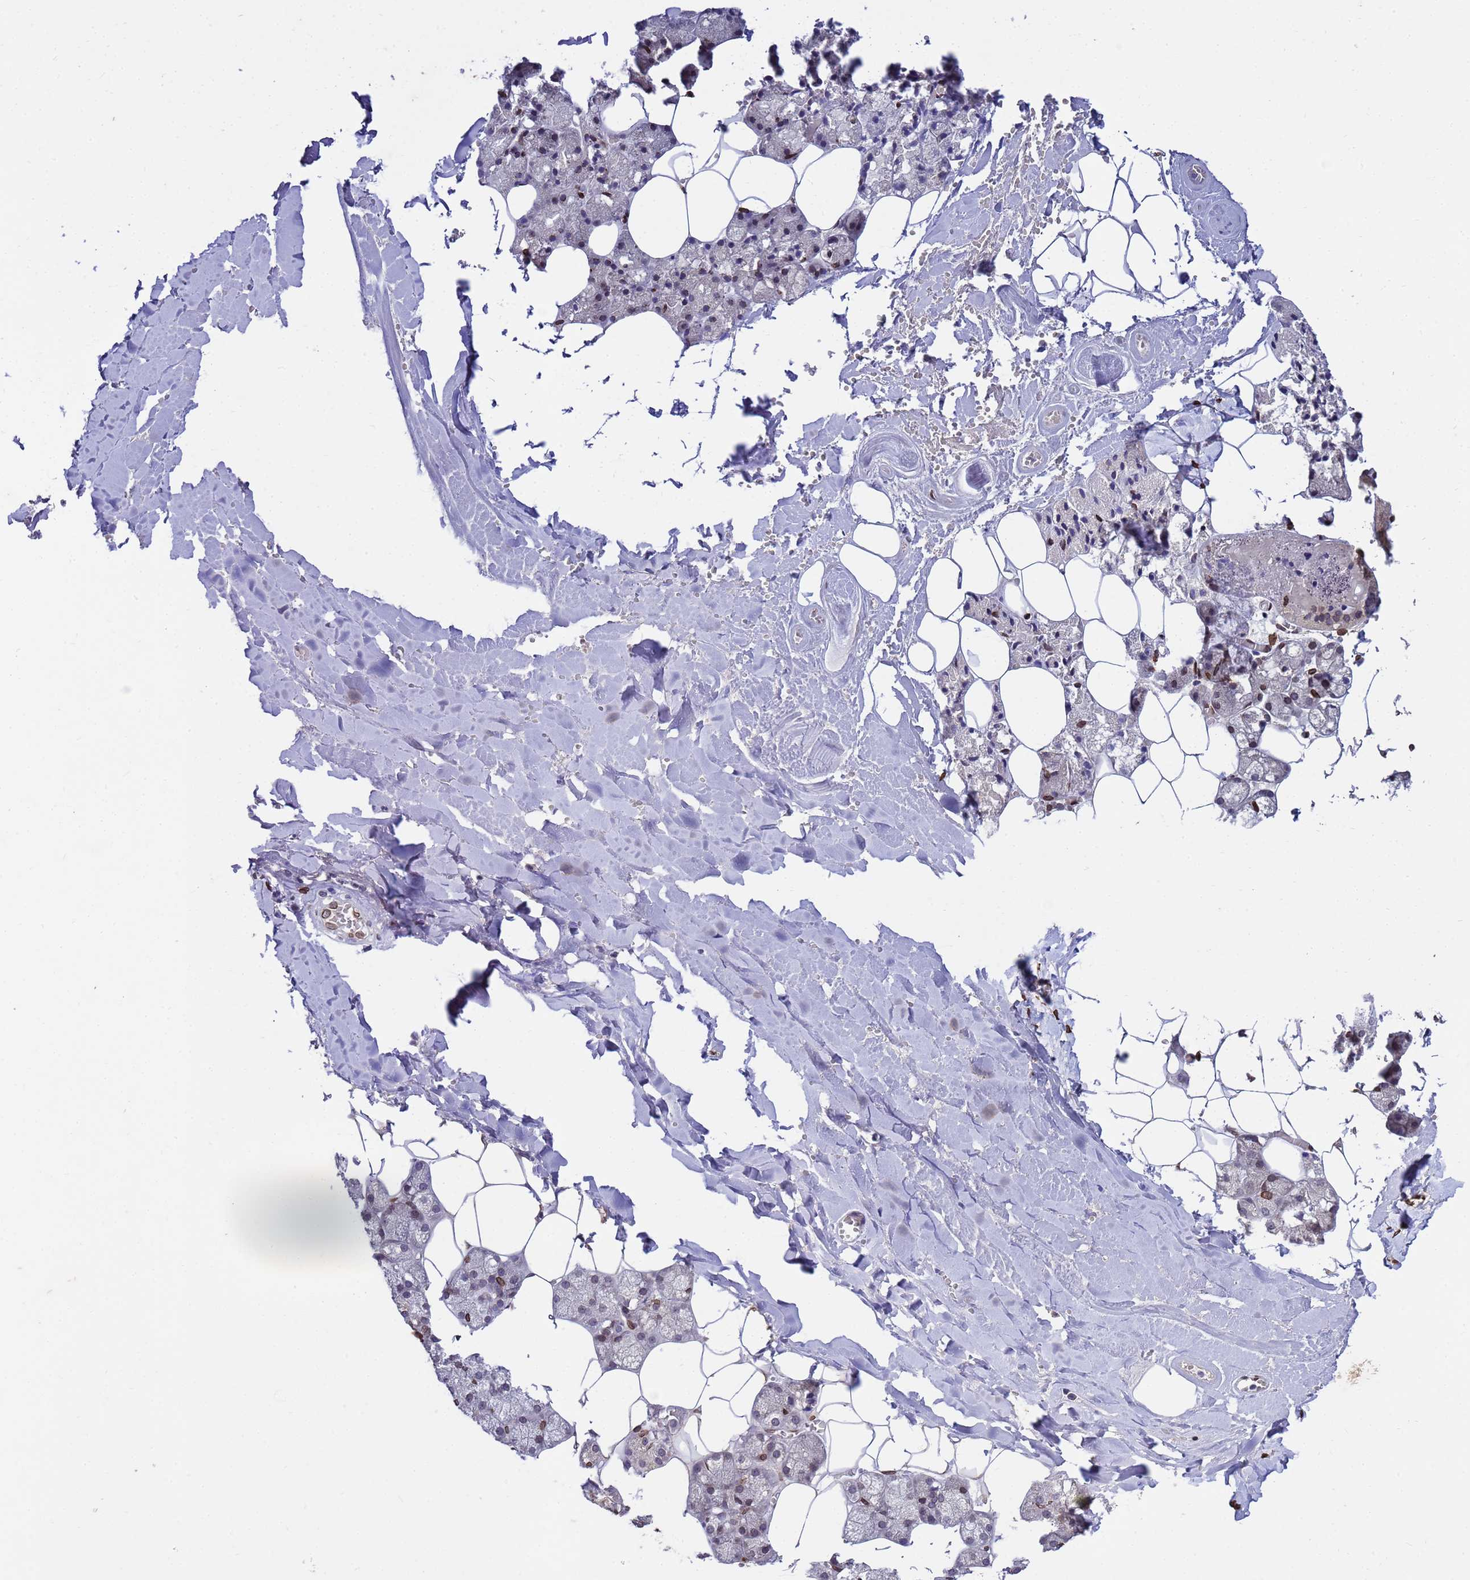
{"staining": {"intensity": "strong", "quantity": "25%-75%", "location": "cytoplasmic/membranous,nuclear"}, "tissue": "salivary gland", "cell_type": "Glandular cells", "image_type": "normal", "snomed": [{"axis": "morphology", "description": "Normal tissue, NOS"}, {"axis": "topography", "description": "Salivary gland"}], "caption": "Salivary gland stained with DAB (3,3'-diaminobenzidine) IHC shows high levels of strong cytoplasmic/membranous,nuclear expression in approximately 25%-75% of glandular cells. (Stains: DAB (3,3'-diaminobenzidine) in brown, nuclei in blue, Microscopy: brightfield microscopy at high magnification).", "gene": "GPR135", "patient": {"sex": "male", "age": 62}}